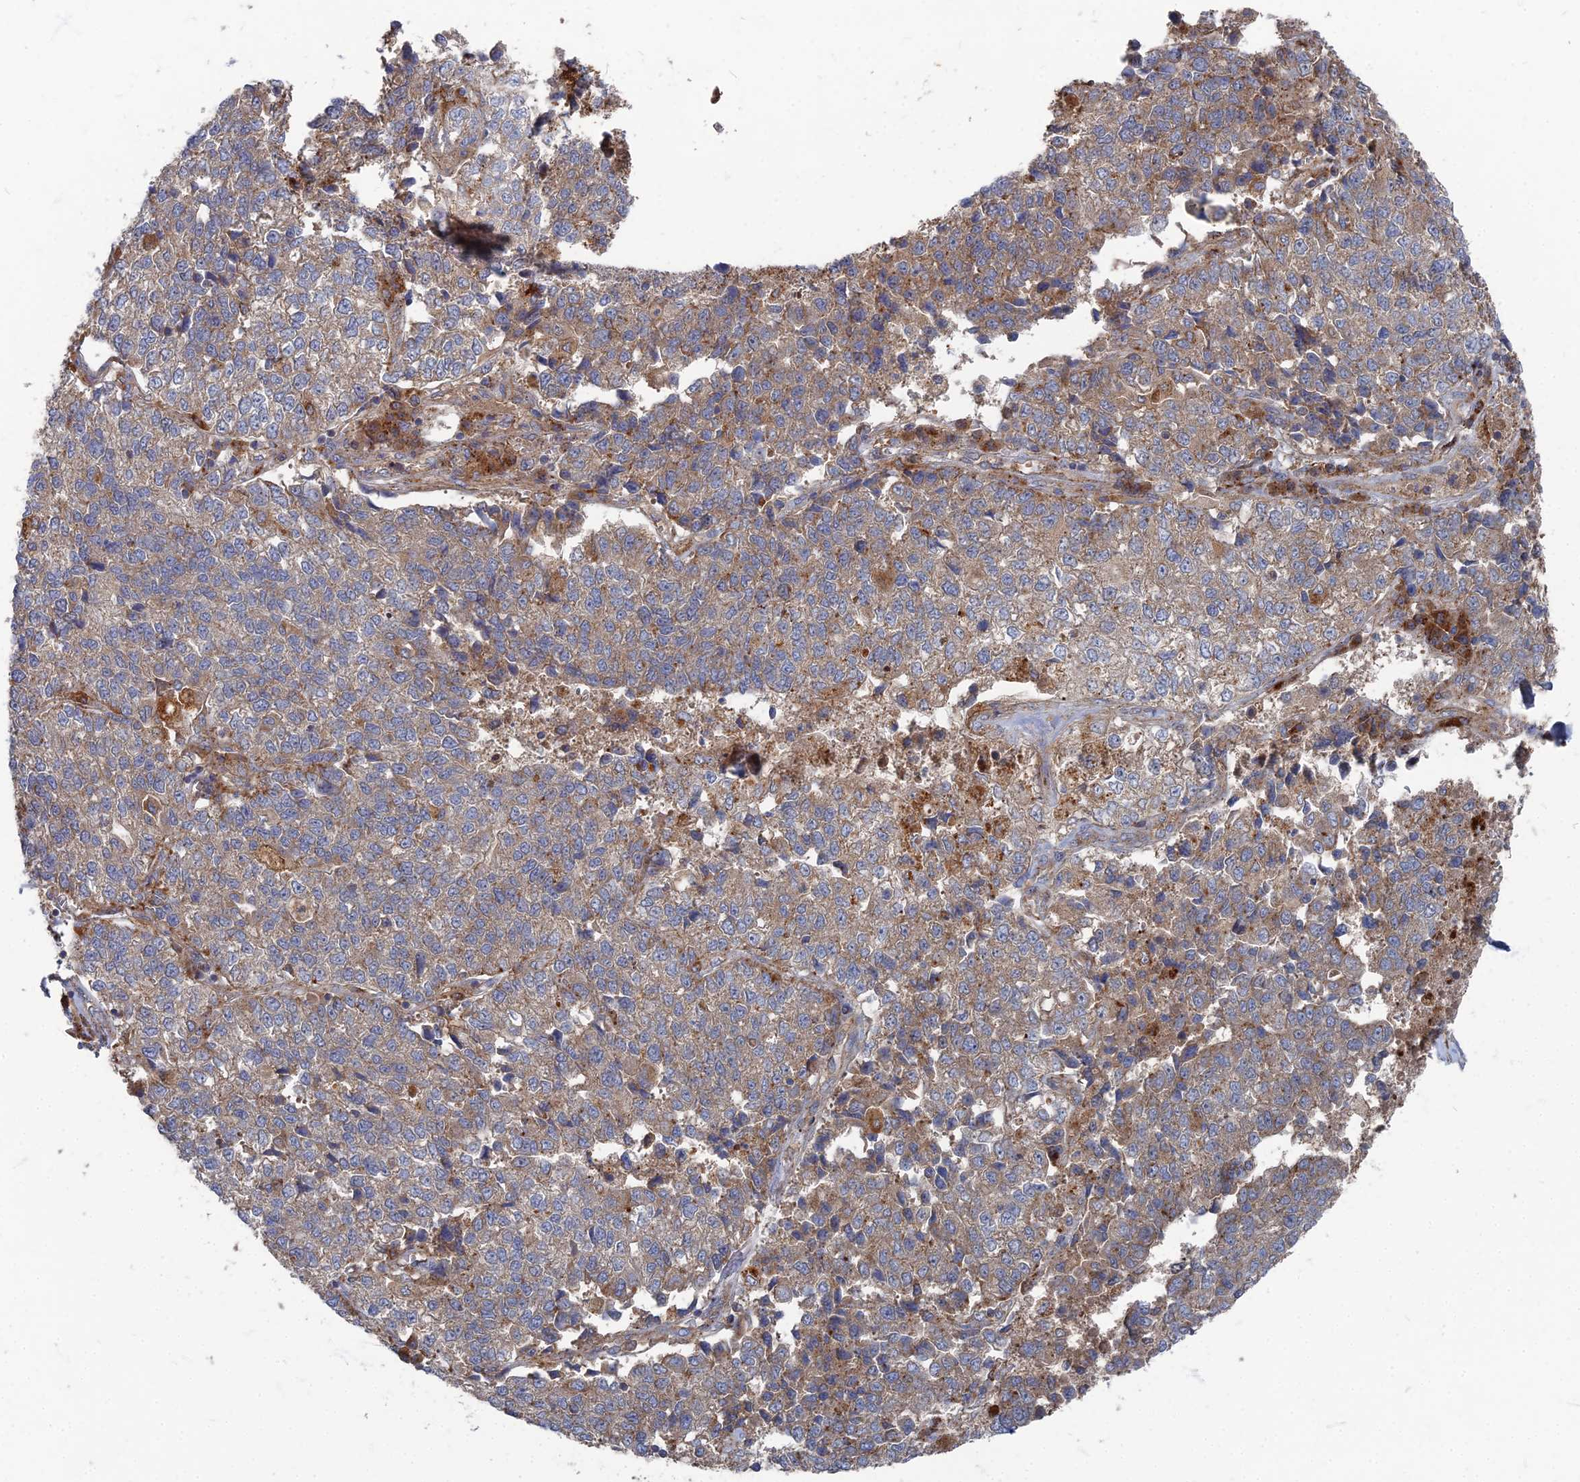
{"staining": {"intensity": "weak", "quantity": ">75%", "location": "cytoplasmic/membranous"}, "tissue": "lung cancer", "cell_type": "Tumor cells", "image_type": "cancer", "snomed": [{"axis": "morphology", "description": "Adenocarcinoma, NOS"}, {"axis": "topography", "description": "Lung"}], "caption": "Immunohistochemical staining of lung cancer shows weak cytoplasmic/membranous protein positivity in approximately >75% of tumor cells.", "gene": "PPCDC", "patient": {"sex": "male", "age": 49}}